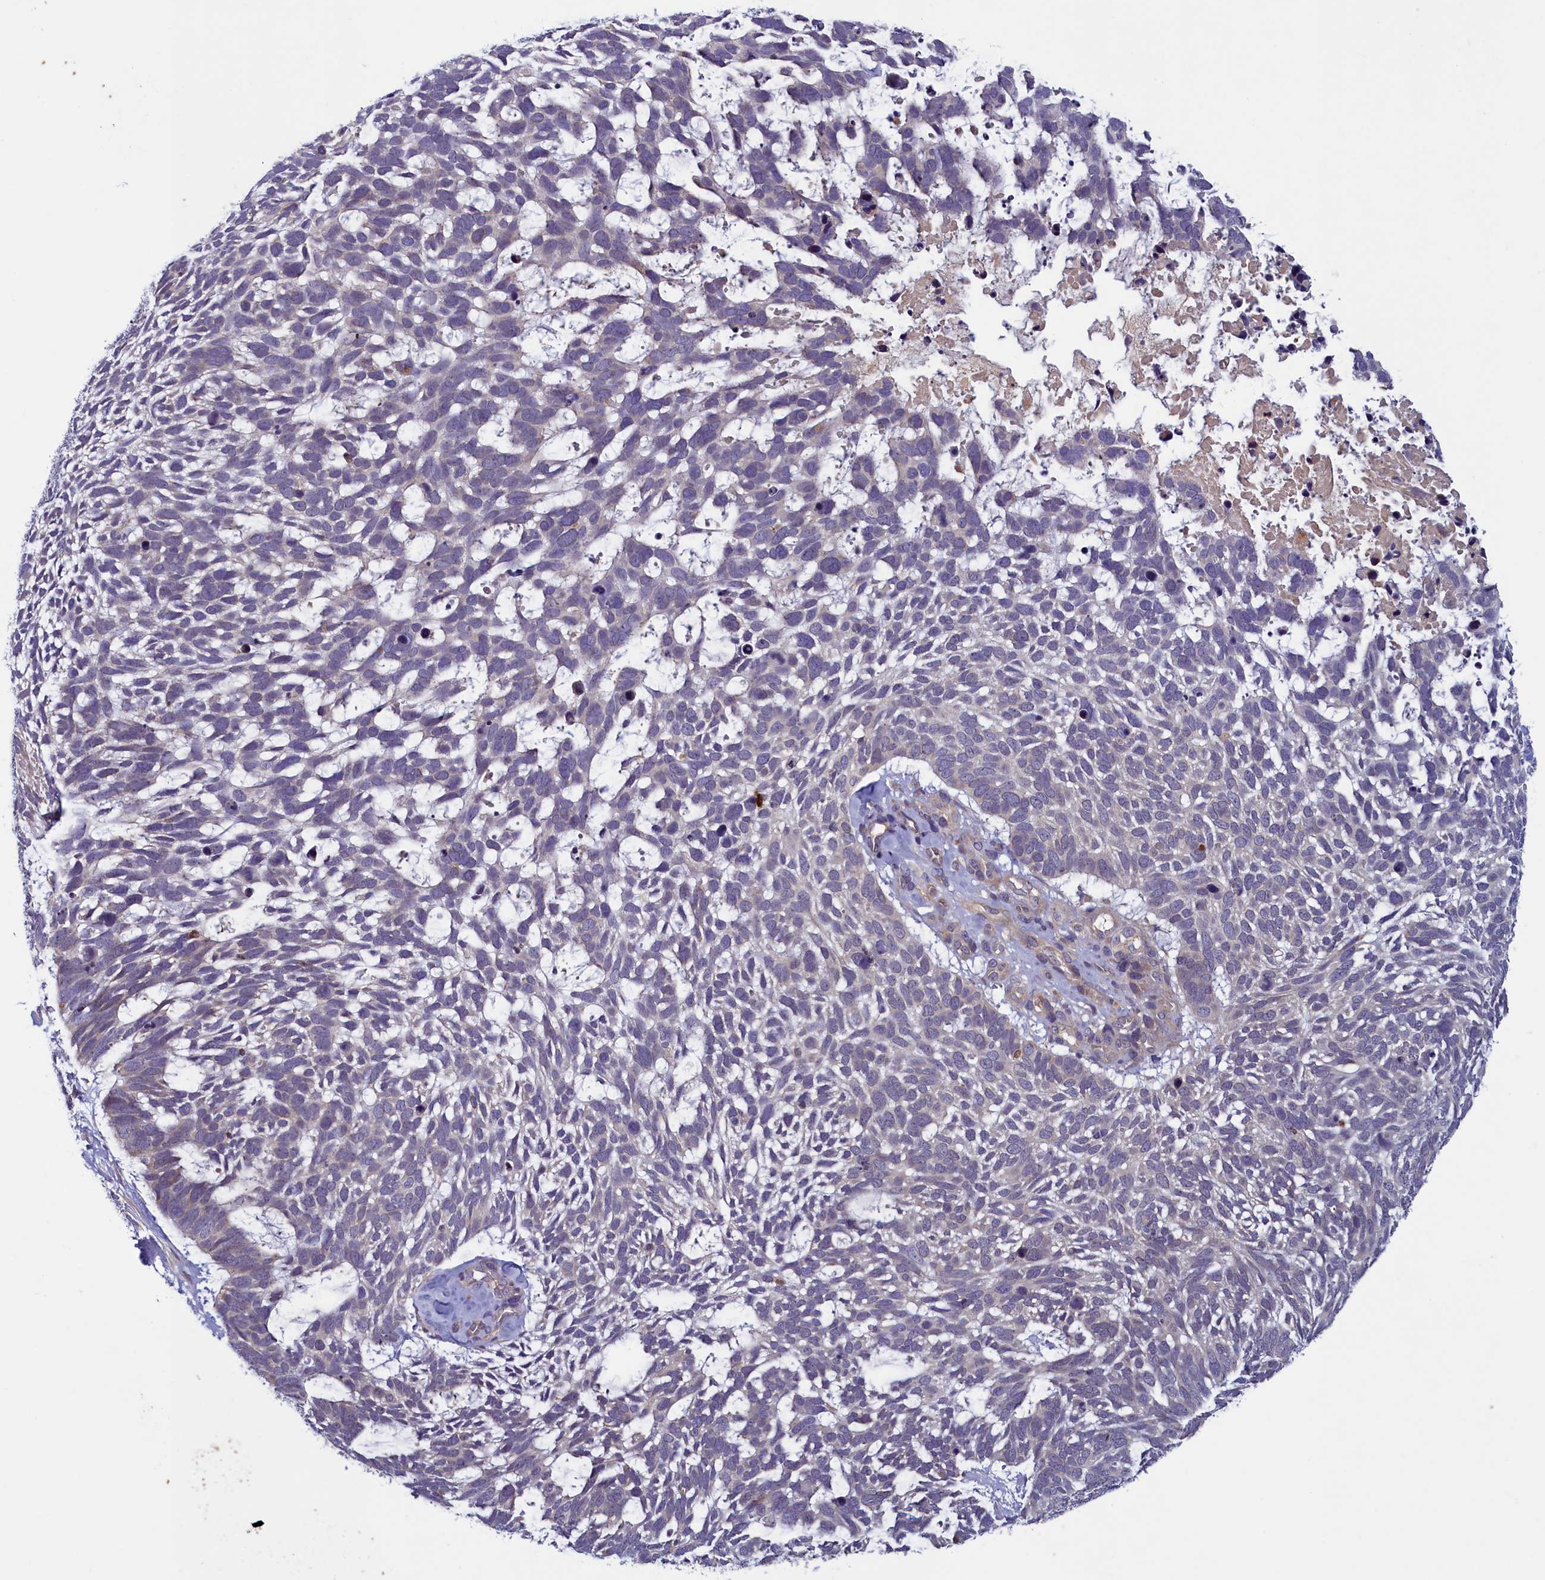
{"staining": {"intensity": "negative", "quantity": "none", "location": "none"}, "tissue": "skin cancer", "cell_type": "Tumor cells", "image_type": "cancer", "snomed": [{"axis": "morphology", "description": "Basal cell carcinoma"}, {"axis": "topography", "description": "Skin"}], "caption": "The immunohistochemistry (IHC) image has no significant positivity in tumor cells of basal cell carcinoma (skin) tissue. The staining is performed using DAB brown chromogen with nuclei counter-stained in using hematoxylin.", "gene": "NUBP1", "patient": {"sex": "male", "age": 88}}